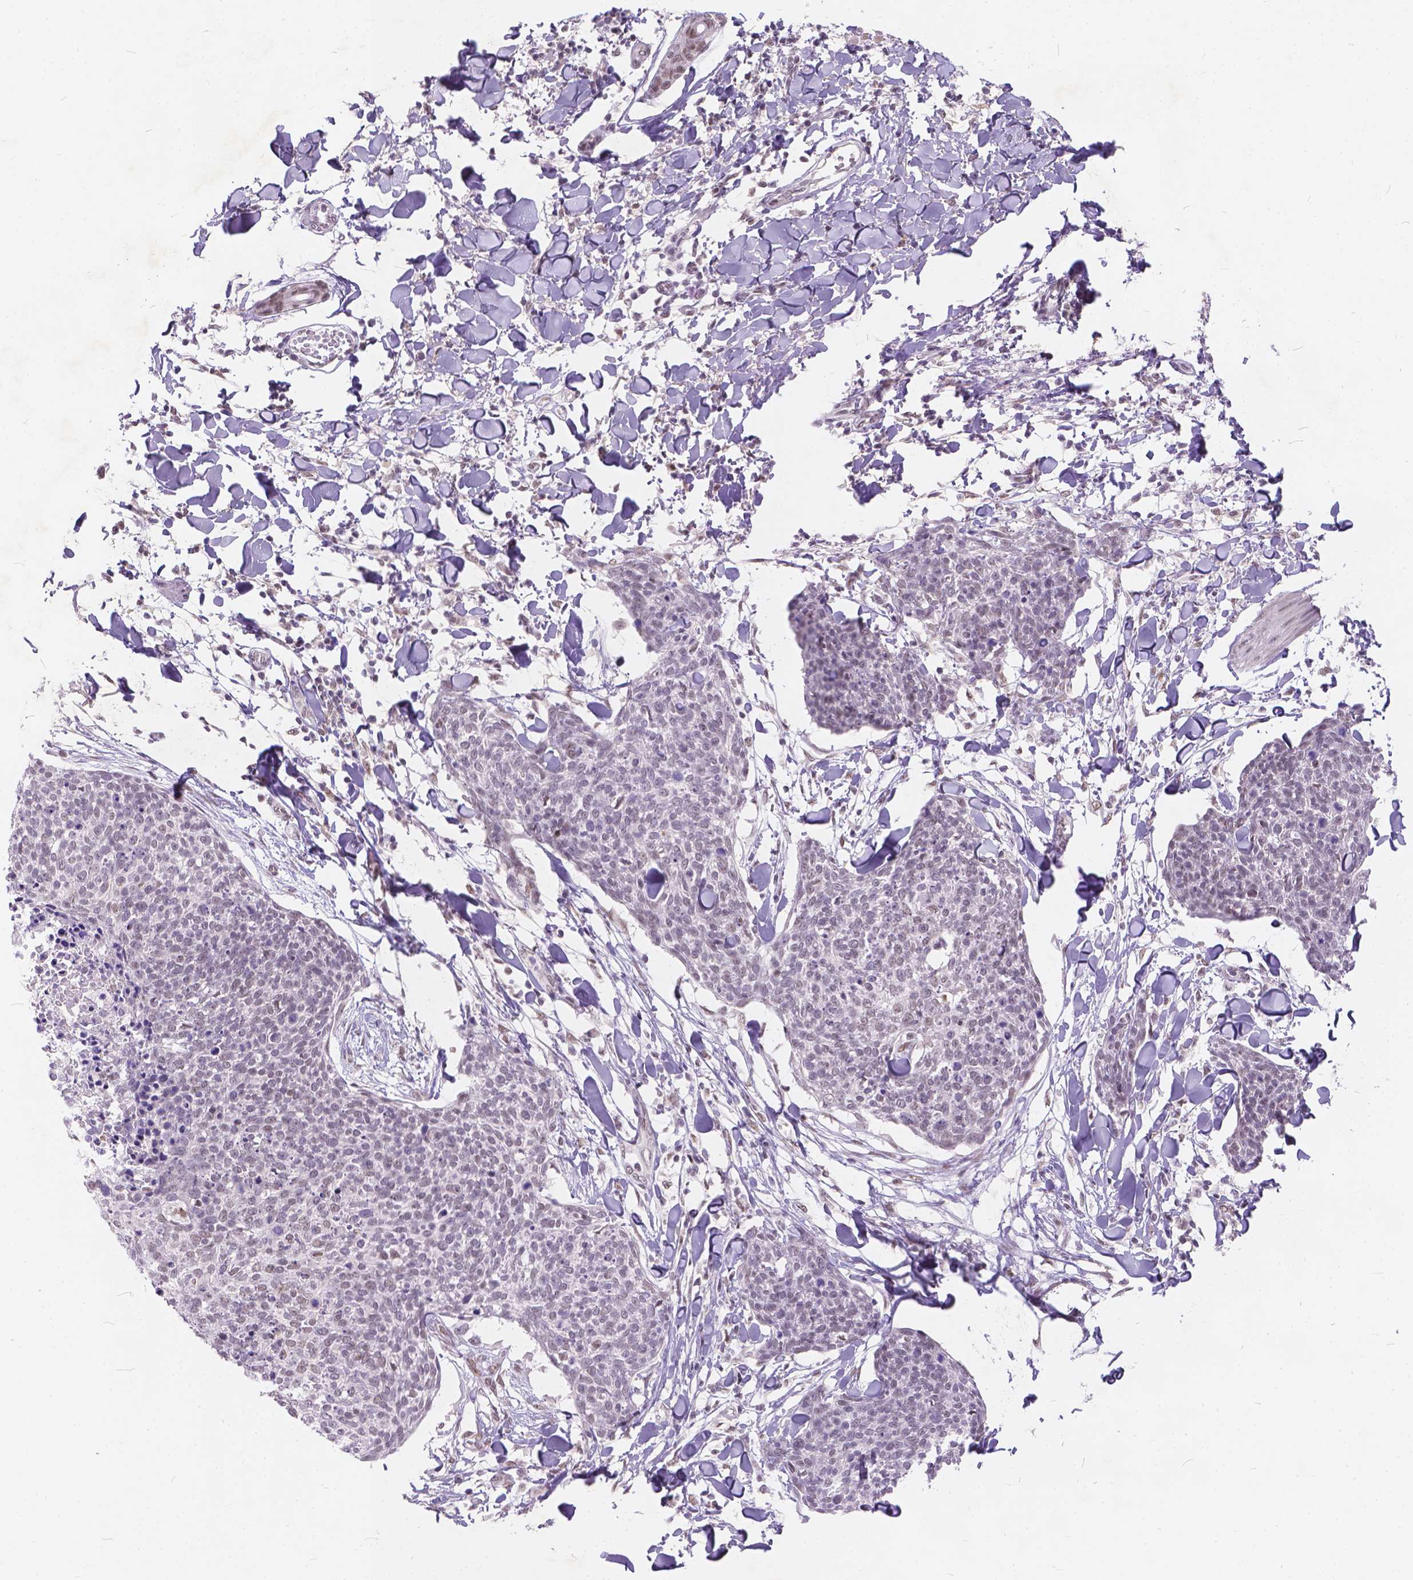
{"staining": {"intensity": "weak", "quantity": "<25%", "location": "nuclear"}, "tissue": "skin cancer", "cell_type": "Tumor cells", "image_type": "cancer", "snomed": [{"axis": "morphology", "description": "Squamous cell carcinoma, NOS"}, {"axis": "topography", "description": "Skin"}, {"axis": "topography", "description": "Vulva"}], "caption": "An immunohistochemistry histopathology image of skin cancer (squamous cell carcinoma) is shown. There is no staining in tumor cells of skin cancer (squamous cell carcinoma). (Brightfield microscopy of DAB immunohistochemistry (IHC) at high magnification).", "gene": "FAM53A", "patient": {"sex": "female", "age": 75}}